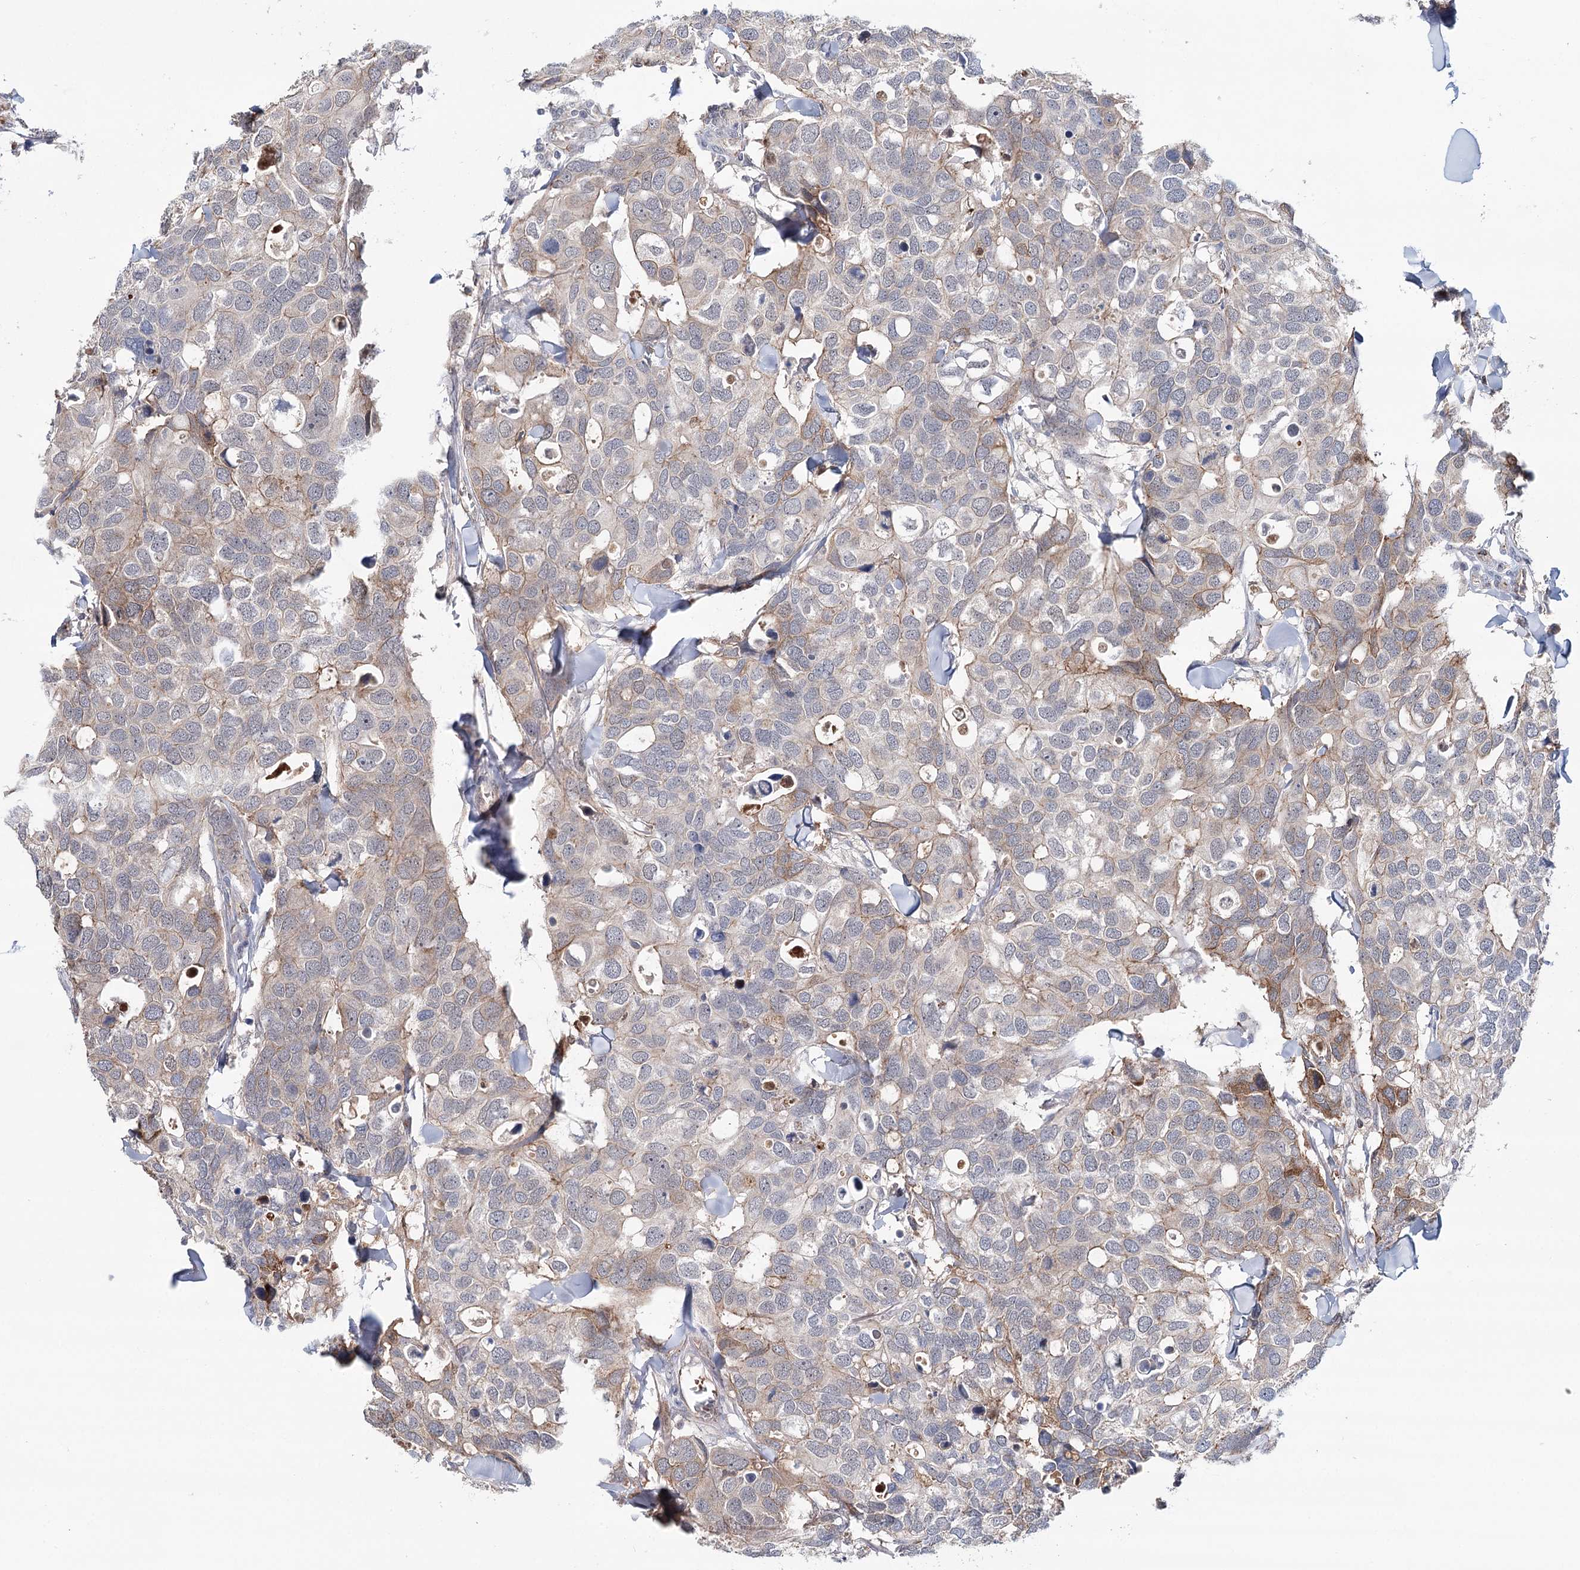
{"staining": {"intensity": "weak", "quantity": "<25%", "location": "cytoplasmic/membranous"}, "tissue": "breast cancer", "cell_type": "Tumor cells", "image_type": "cancer", "snomed": [{"axis": "morphology", "description": "Duct carcinoma"}, {"axis": "topography", "description": "Breast"}], "caption": "A micrograph of invasive ductal carcinoma (breast) stained for a protein reveals no brown staining in tumor cells.", "gene": "PKP4", "patient": {"sex": "female", "age": 83}}